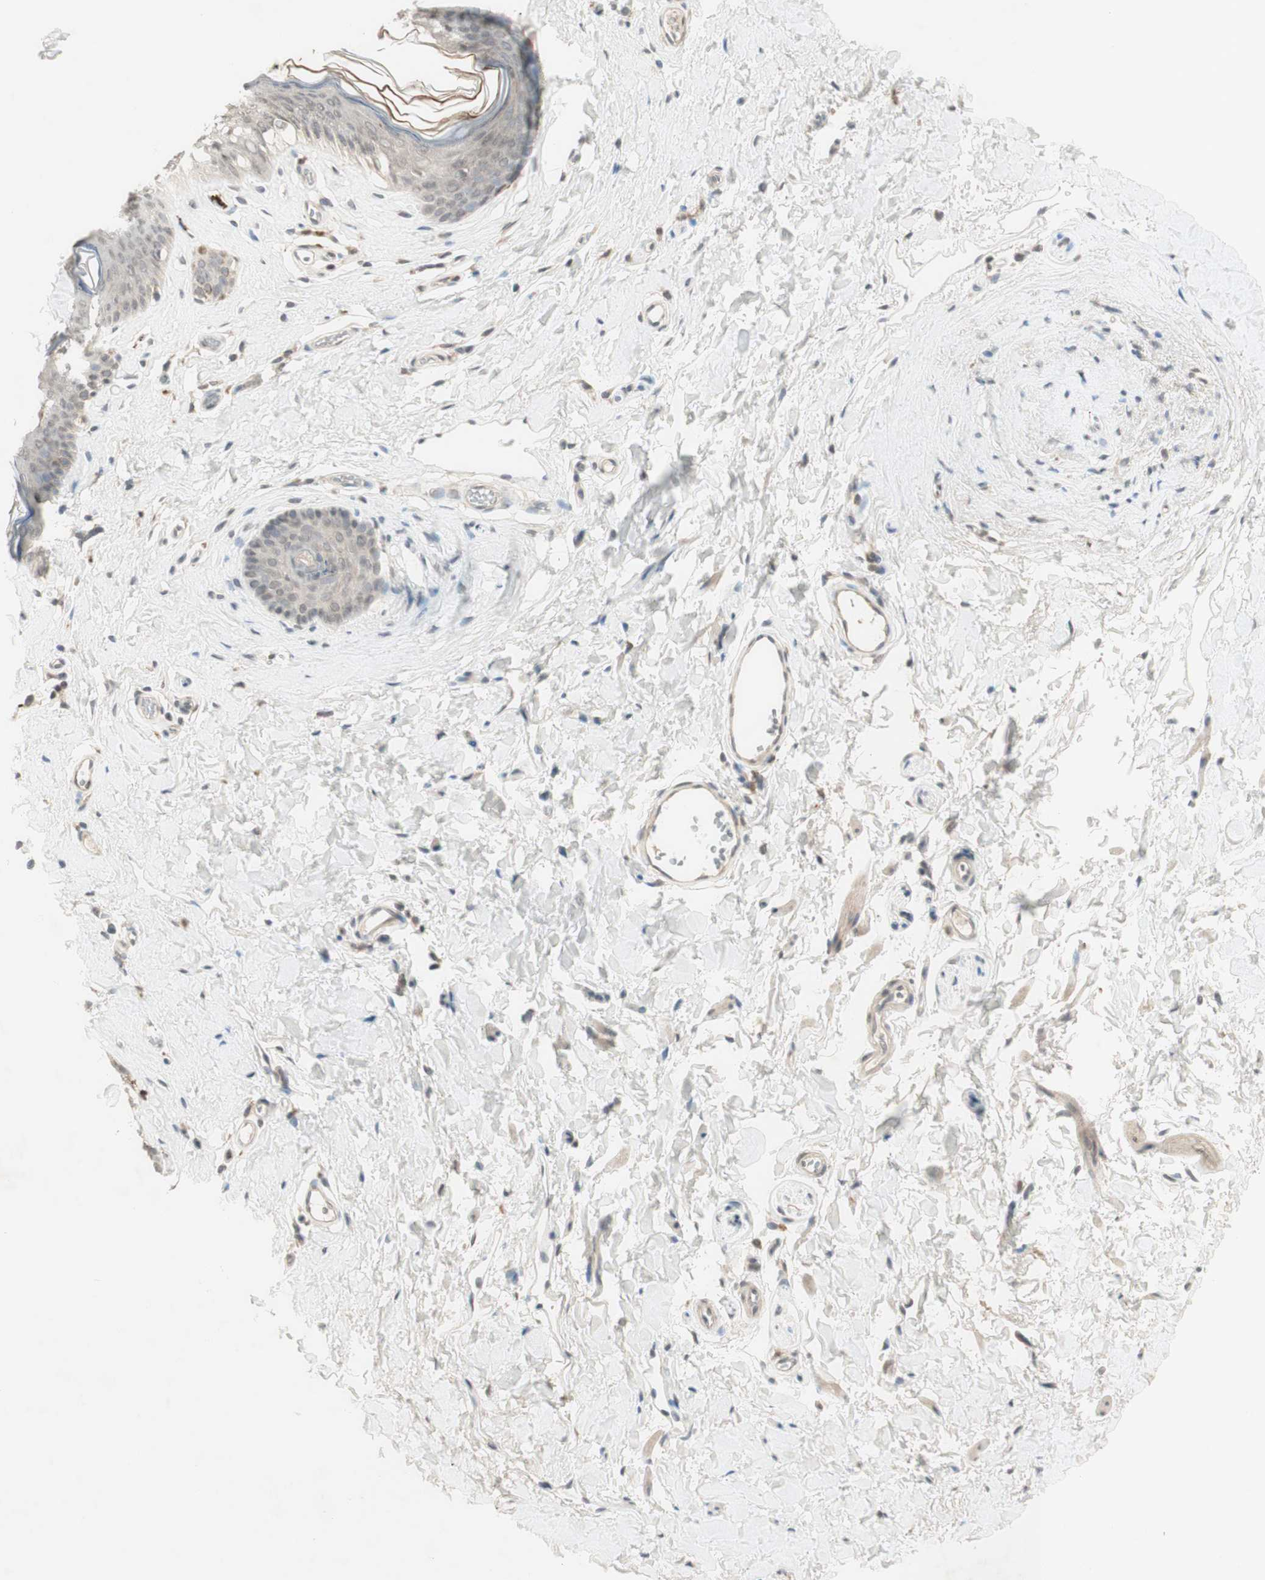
{"staining": {"intensity": "negative", "quantity": "none", "location": "none"}, "tissue": "skin", "cell_type": "Epidermal cells", "image_type": "normal", "snomed": [{"axis": "morphology", "description": "Normal tissue, NOS"}, {"axis": "morphology", "description": "Inflammation, NOS"}, {"axis": "topography", "description": "Vulva"}], "caption": "Immunohistochemistry (IHC) of unremarkable skin displays no positivity in epidermal cells. (Stains: DAB immunohistochemistry (IHC) with hematoxylin counter stain, Microscopy: brightfield microscopy at high magnification).", "gene": "GLI1", "patient": {"sex": "female", "age": 84}}